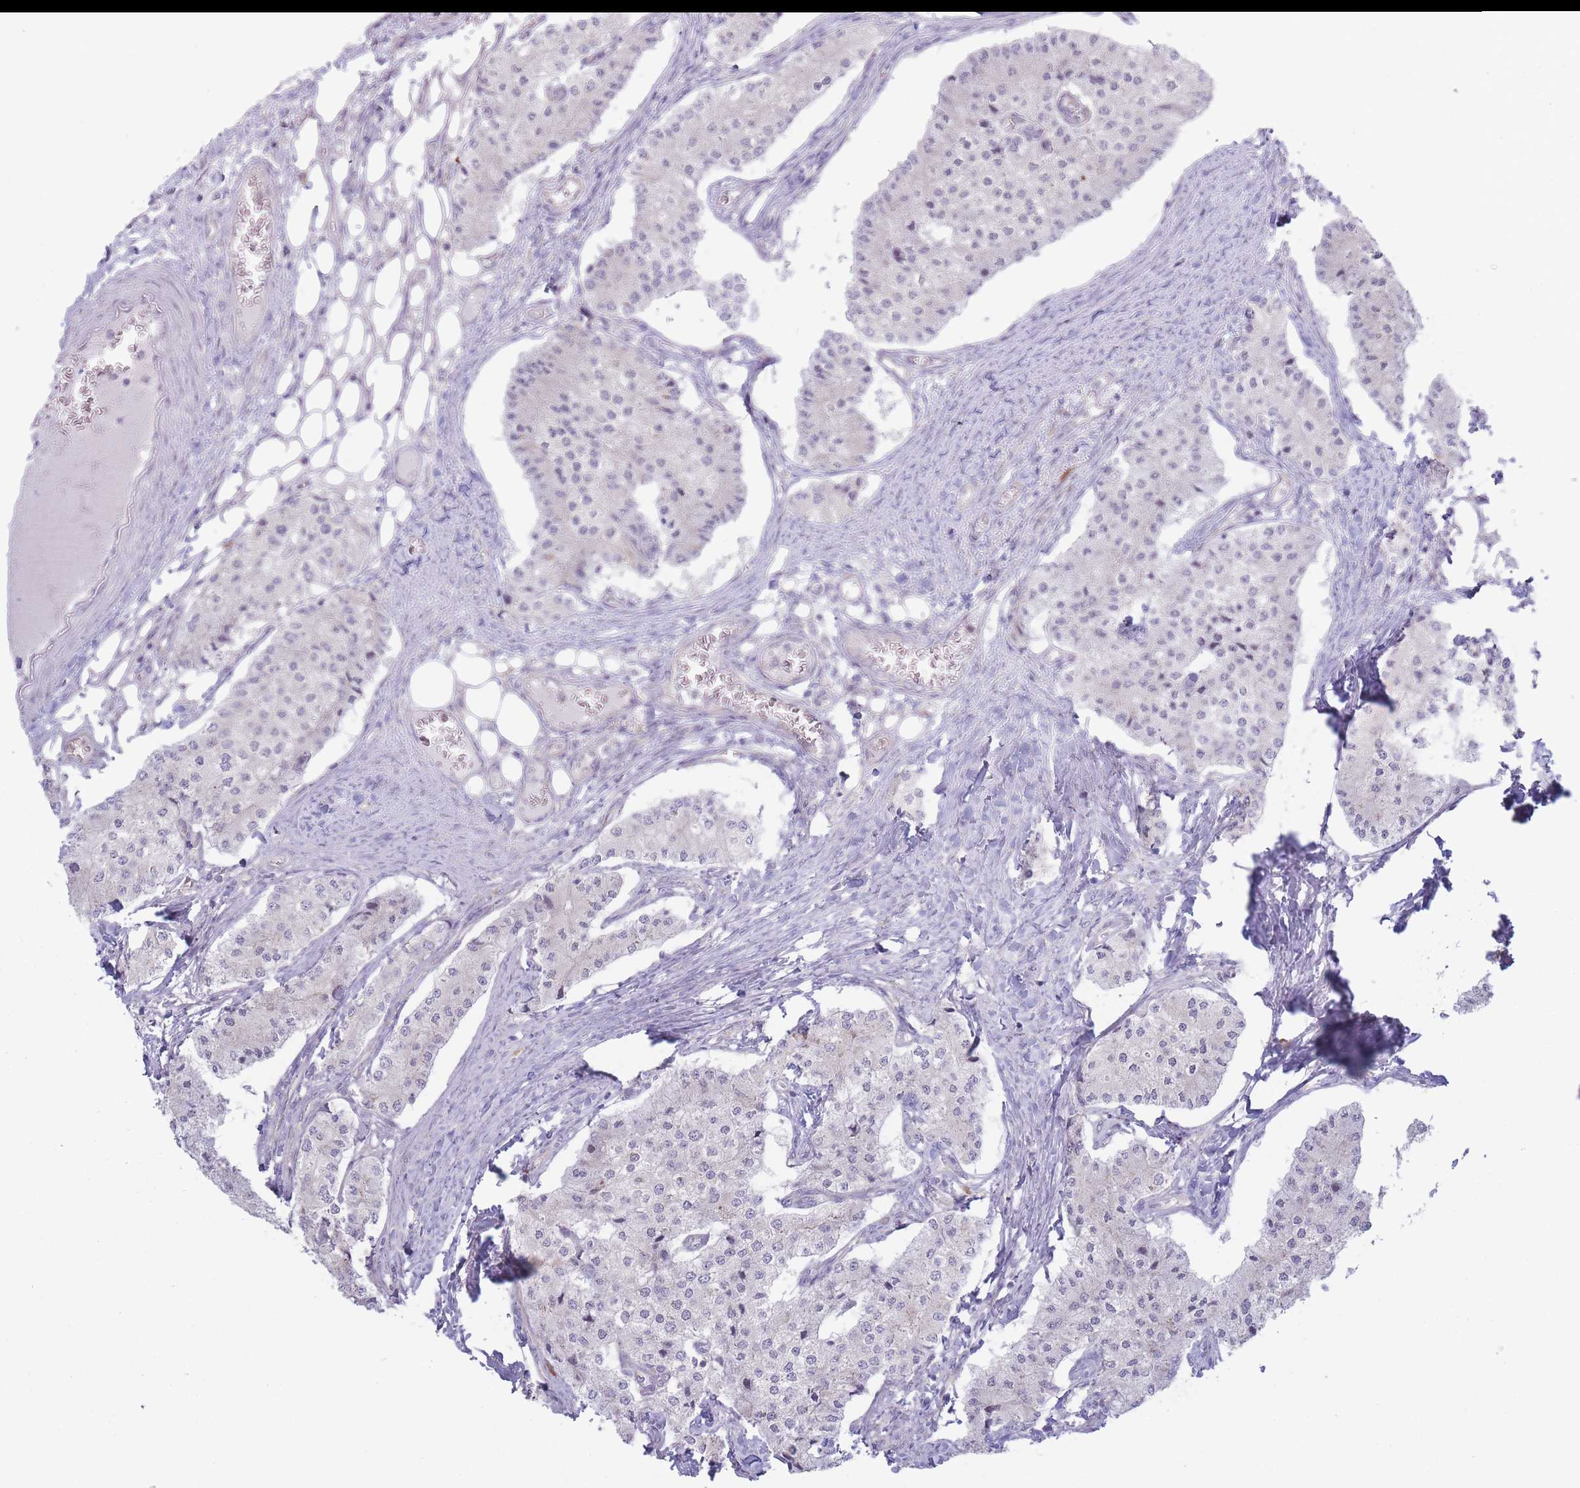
{"staining": {"intensity": "negative", "quantity": "none", "location": "none"}, "tissue": "carcinoid", "cell_type": "Tumor cells", "image_type": "cancer", "snomed": [{"axis": "morphology", "description": "Carcinoid, malignant, NOS"}, {"axis": "topography", "description": "Colon"}], "caption": "This is a histopathology image of immunohistochemistry staining of carcinoid, which shows no expression in tumor cells.", "gene": "OR5L2", "patient": {"sex": "female", "age": 52}}